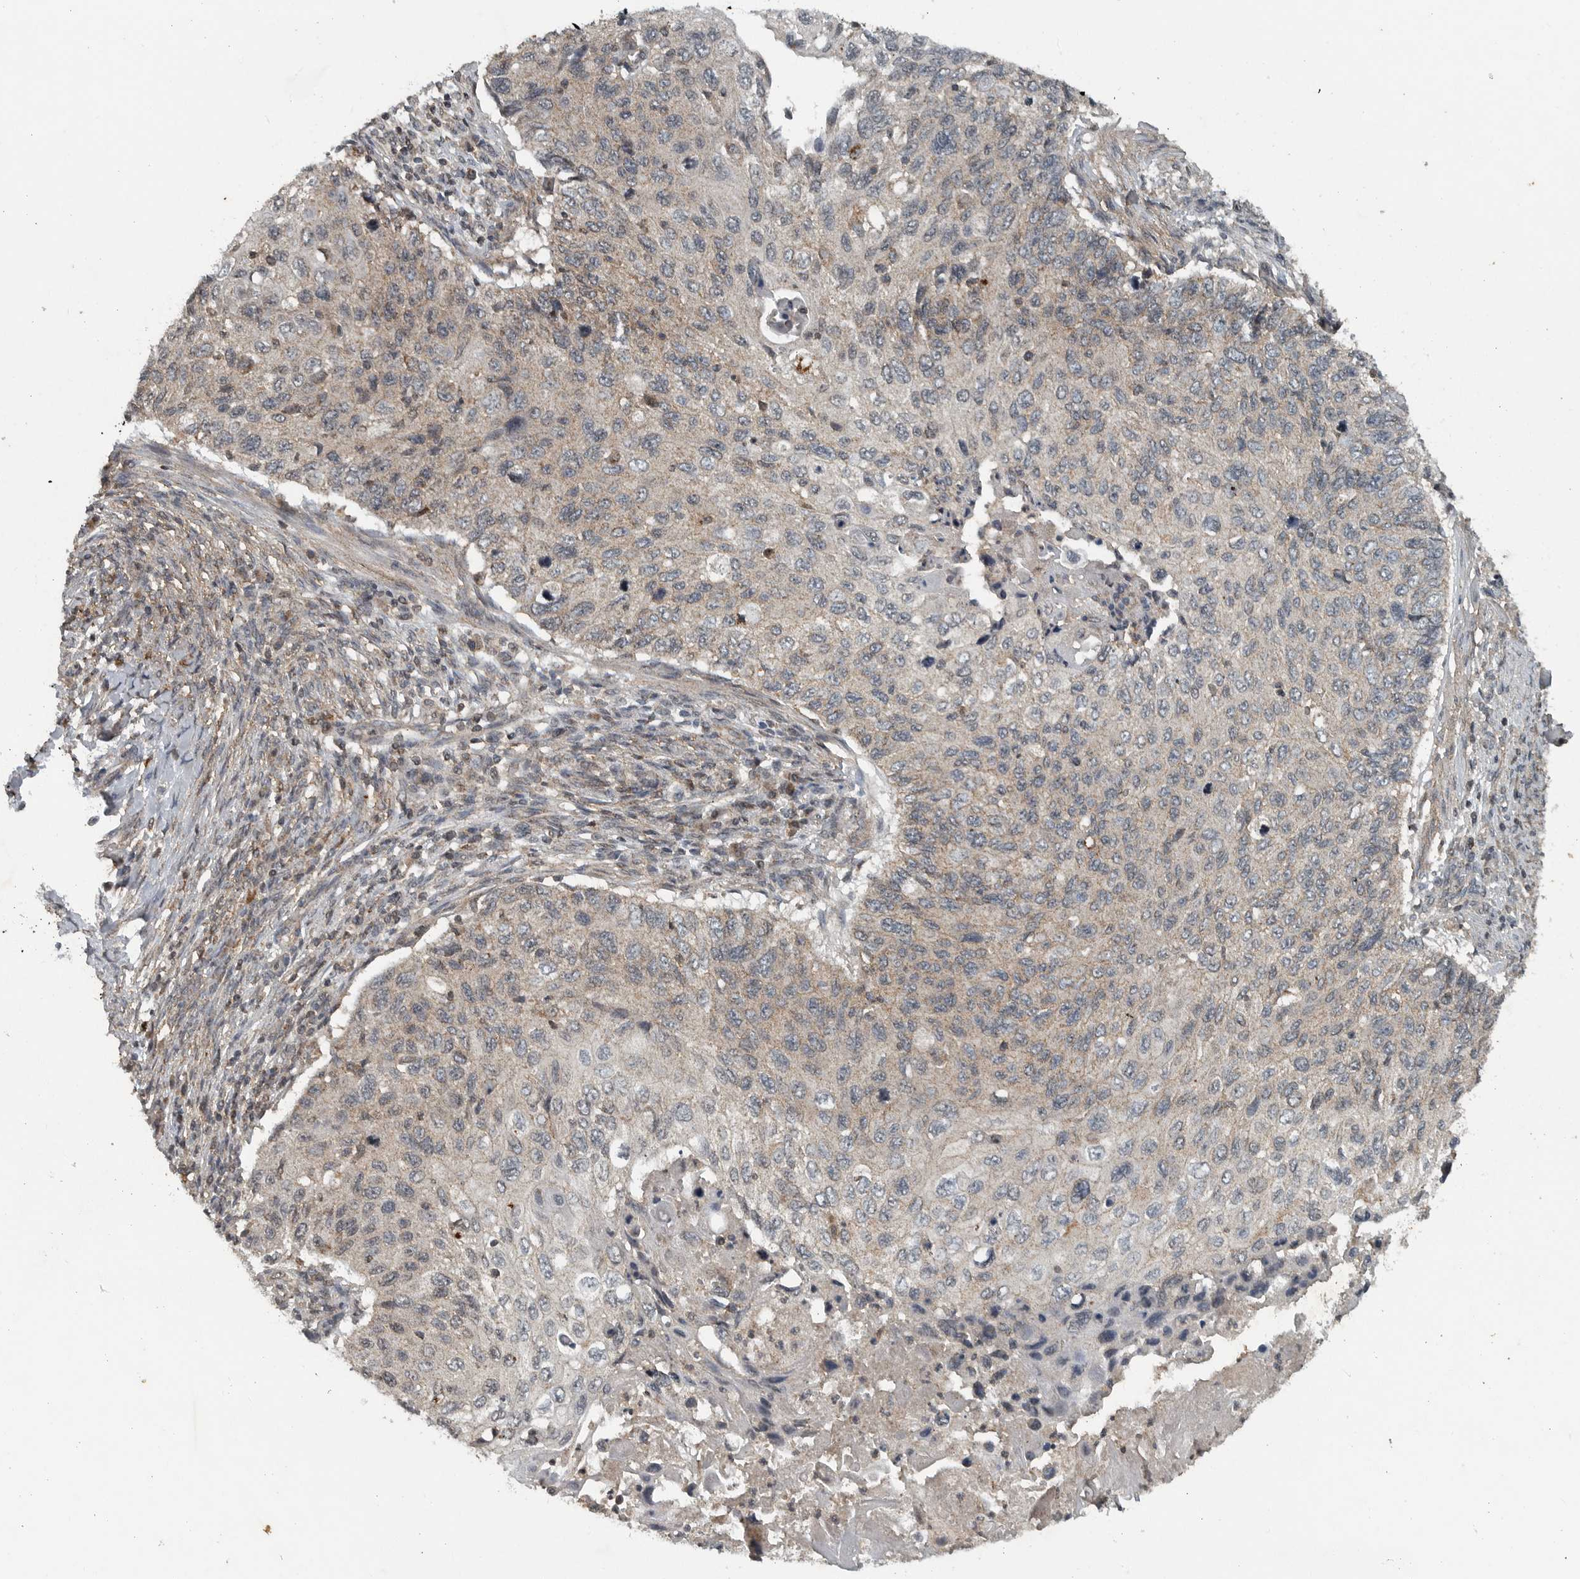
{"staining": {"intensity": "weak", "quantity": "<25%", "location": "cytoplasmic/membranous"}, "tissue": "cervical cancer", "cell_type": "Tumor cells", "image_type": "cancer", "snomed": [{"axis": "morphology", "description": "Squamous cell carcinoma, NOS"}, {"axis": "topography", "description": "Cervix"}], "caption": "This is a image of IHC staining of cervical cancer (squamous cell carcinoma), which shows no staining in tumor cells.", "gene": "IL6ST", "patient": {"sex": "female", "age": 70}}